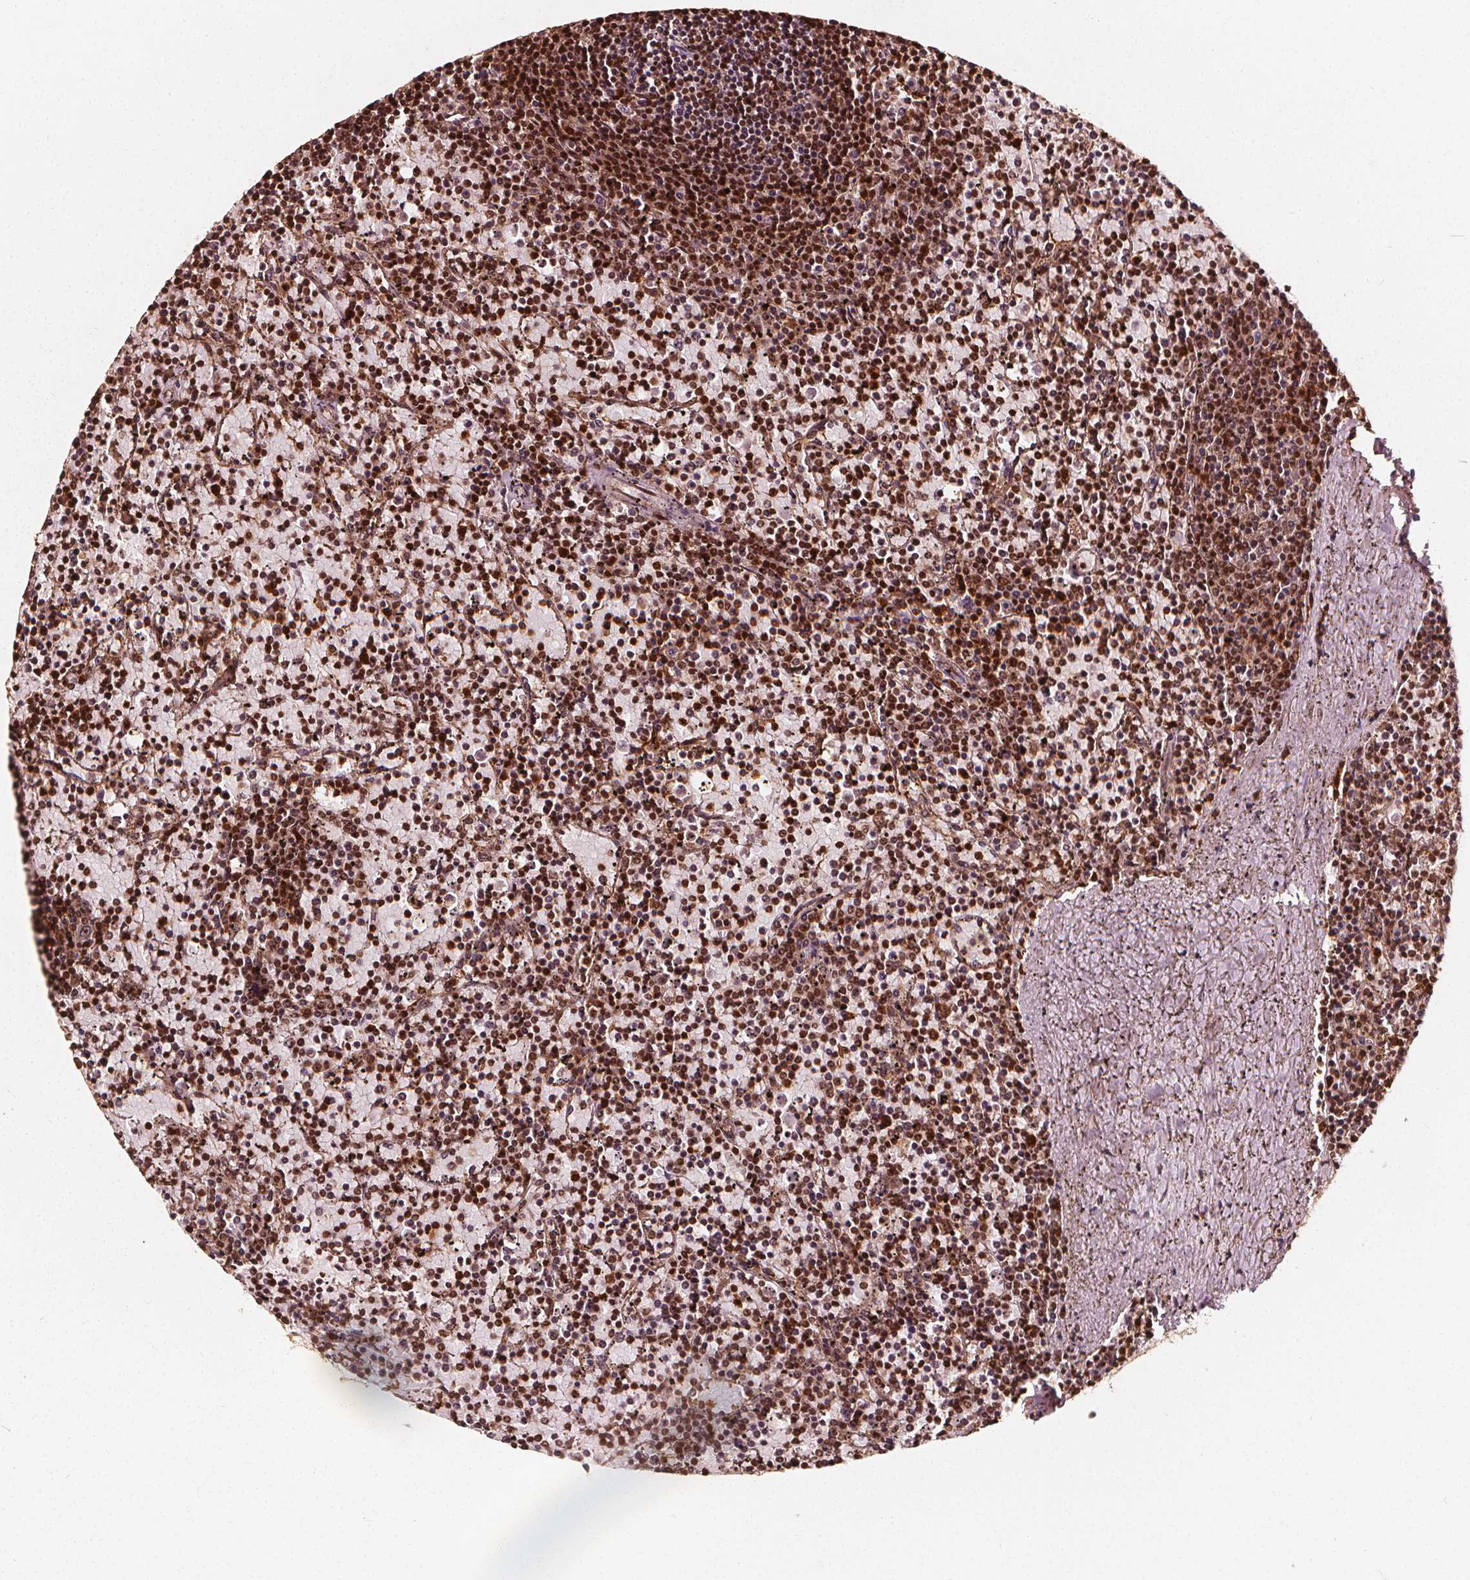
{"staining": {"intensity": "strong", "quantity": "25%-75%", "location": "cytoplasmic/membranous,nuclear"}, "tissue": "lymphoma", "cell_type": "Tumor cells", "image_type": "cancer", "snomed": [{"axis": "morphology", "description": "Malignant lymphoma, non-Hodgkin's type, Low grade"}, {"axis": "topography", "description": "Spleen"}], "caption": "Immunohistochemistry (IHC) image of low-grade malignant lymphoma, non-Hodgkin's type stained for a protein (brown), which displays high levels of strong cytoplasmic/membranous and nuclear positivity in about 25%-75% of tumor cells.", "gene": "EXOSC9", "patient": {"sex": "female", "age": 77}}